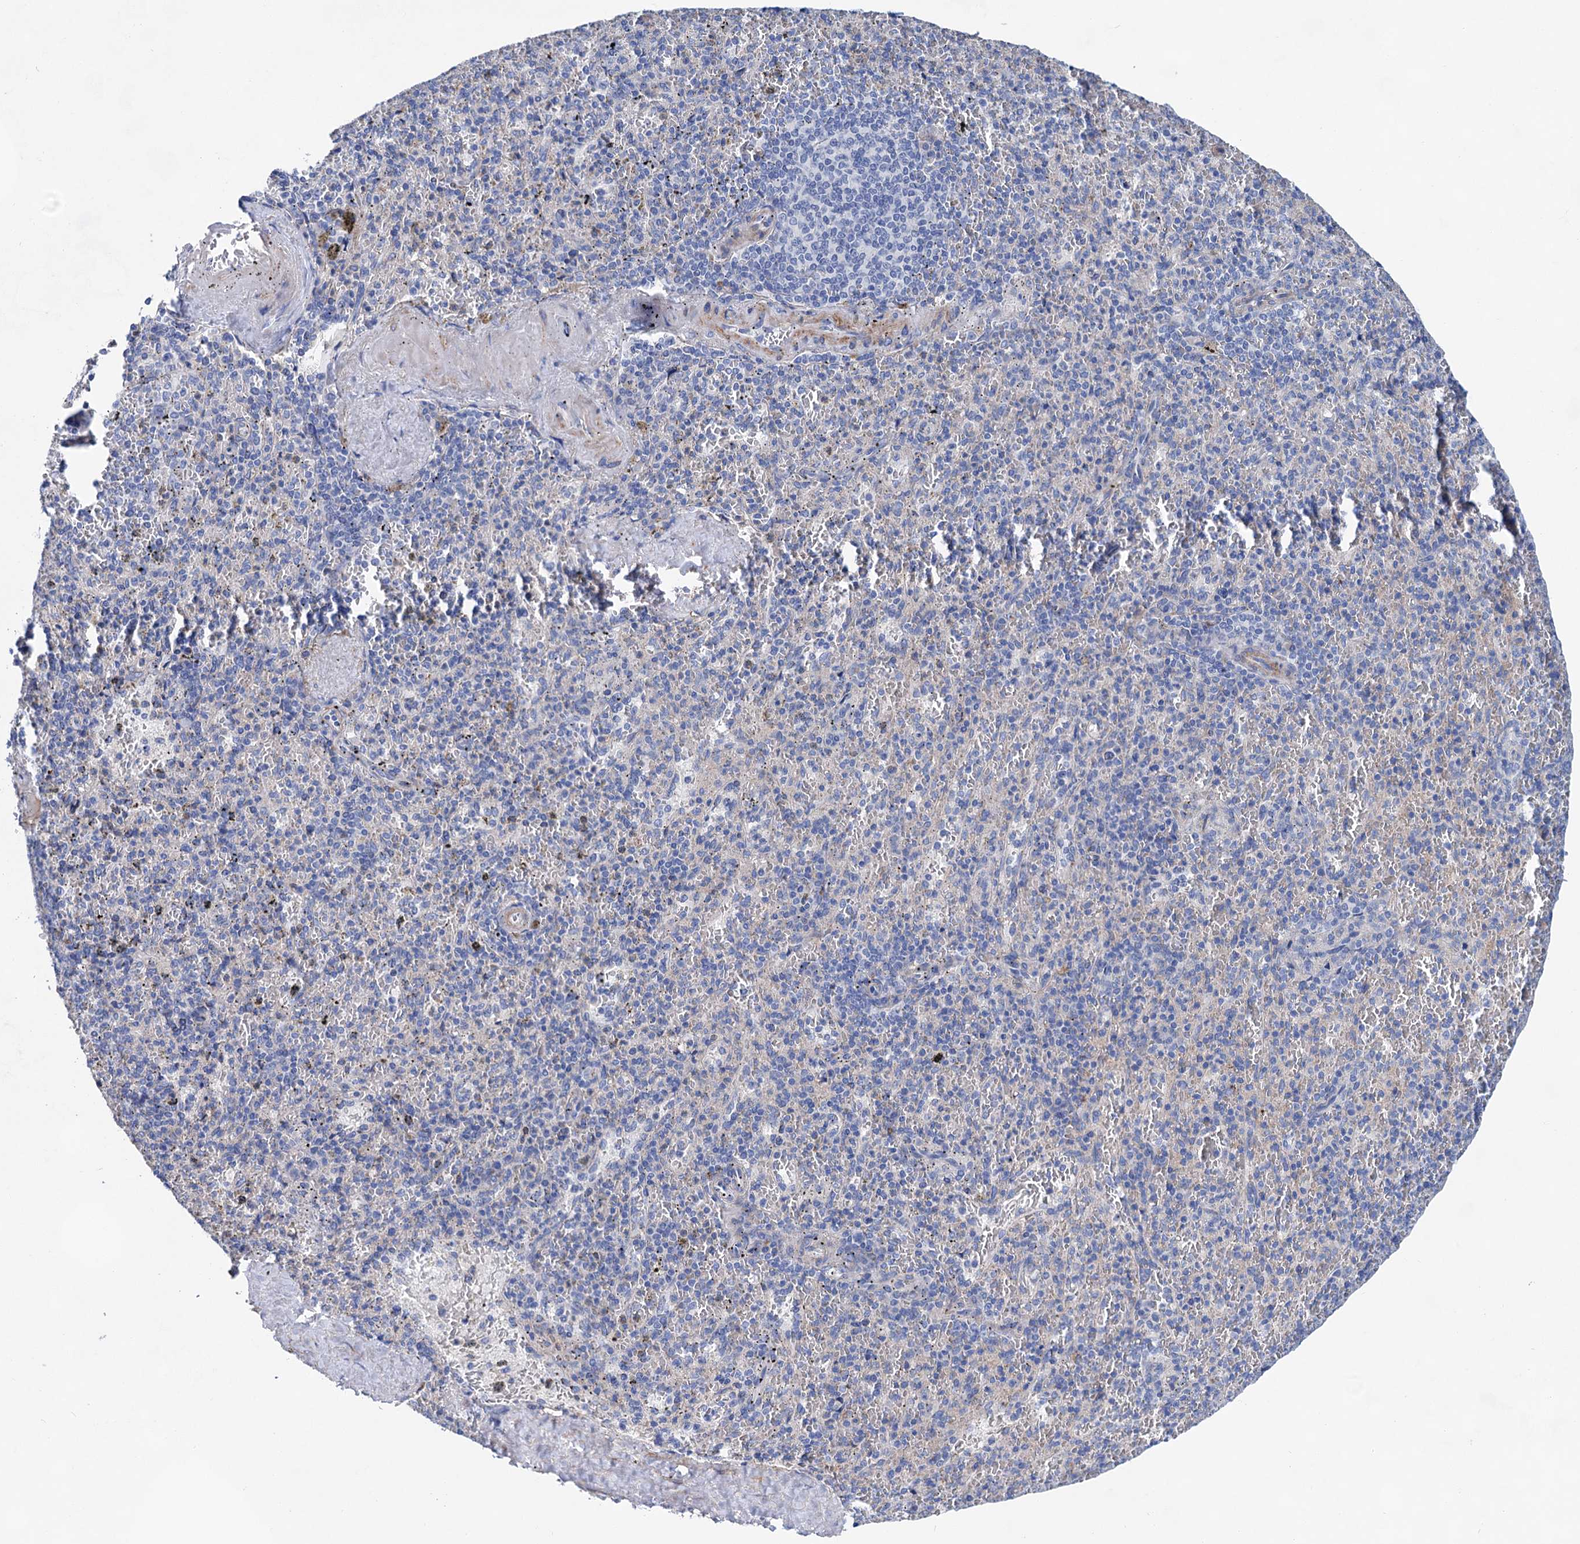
{"staining": {"intensity": "negative", "quantity": "none", "location": "none"}, "tissue": "spleen", "cell_type": "Cells in red pulp", "image_type": "normal", "snomed": [{"axis": "morphology", "description": "Normal tissue, NOS"}, {"axis": "topography", "description": "Spleen"}], "caption": "Immunohistochemistry of benign spleen reveals no positivity in cells in red pulp.", "gene": "GPR155", "patient": {"sex": "male", "age": 82}}